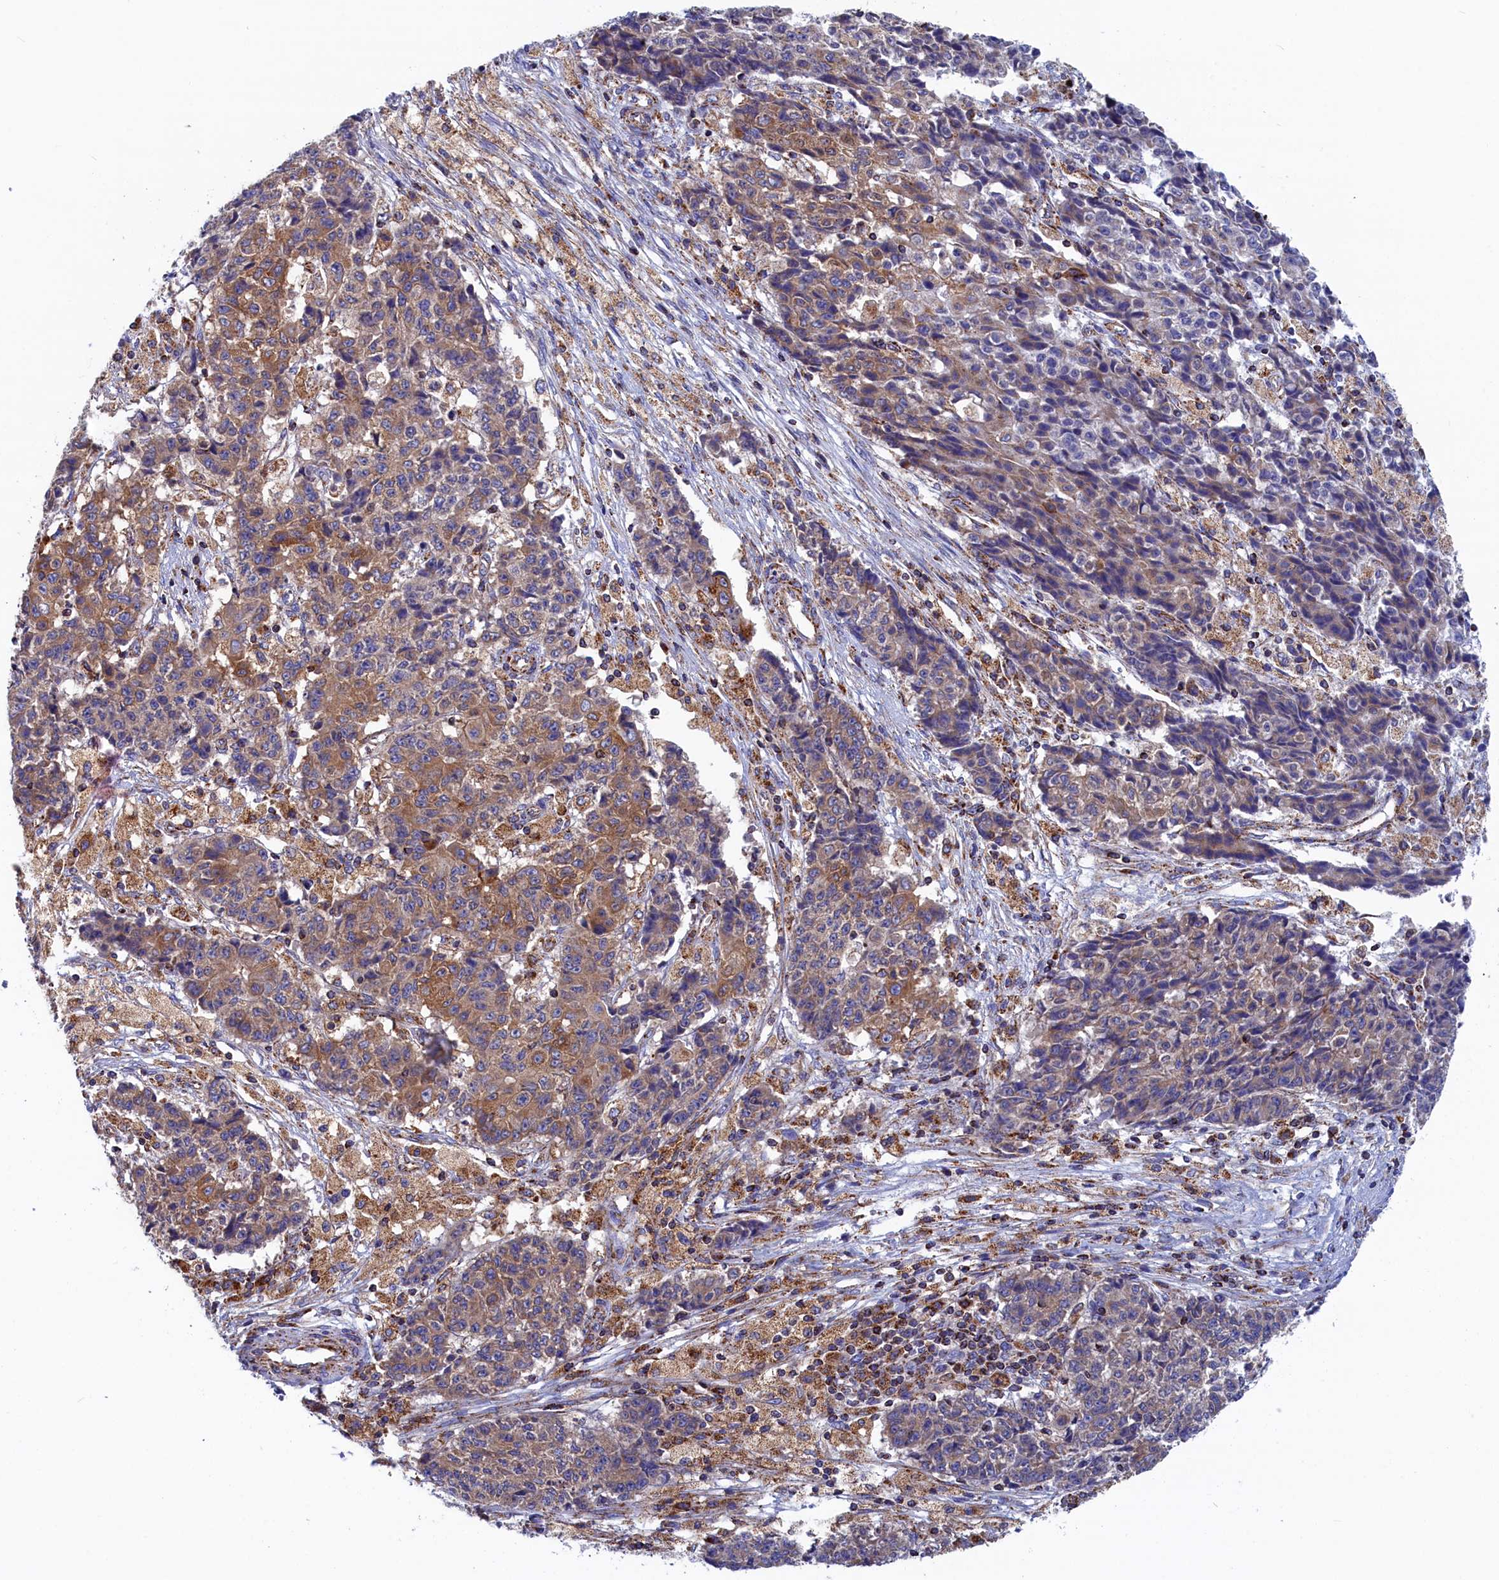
{"staining": {"intensity": "moderate", "quantity": "25%-75%", "location": "cytoplasmic/membranous"}, "tissue": "ovarian cancer", "cell_type": "Tumor cells", "image_type": "cancer", "snomed": [{"axis": "morphology", "description": "Carcinoma, endometroid"}, {"axis": "topography", "description": "Ovary"}], "caption": "Immunohistochemical staining of endometroid carcinoma (ovarian) exhibits medium levels of moderate cytoplasmic/membranous expression in about 25%-75% of tumor cells. Nuclei are stained in blue.", "gene": "WDR83", "patient": {"sex": "female", "age": 42}}